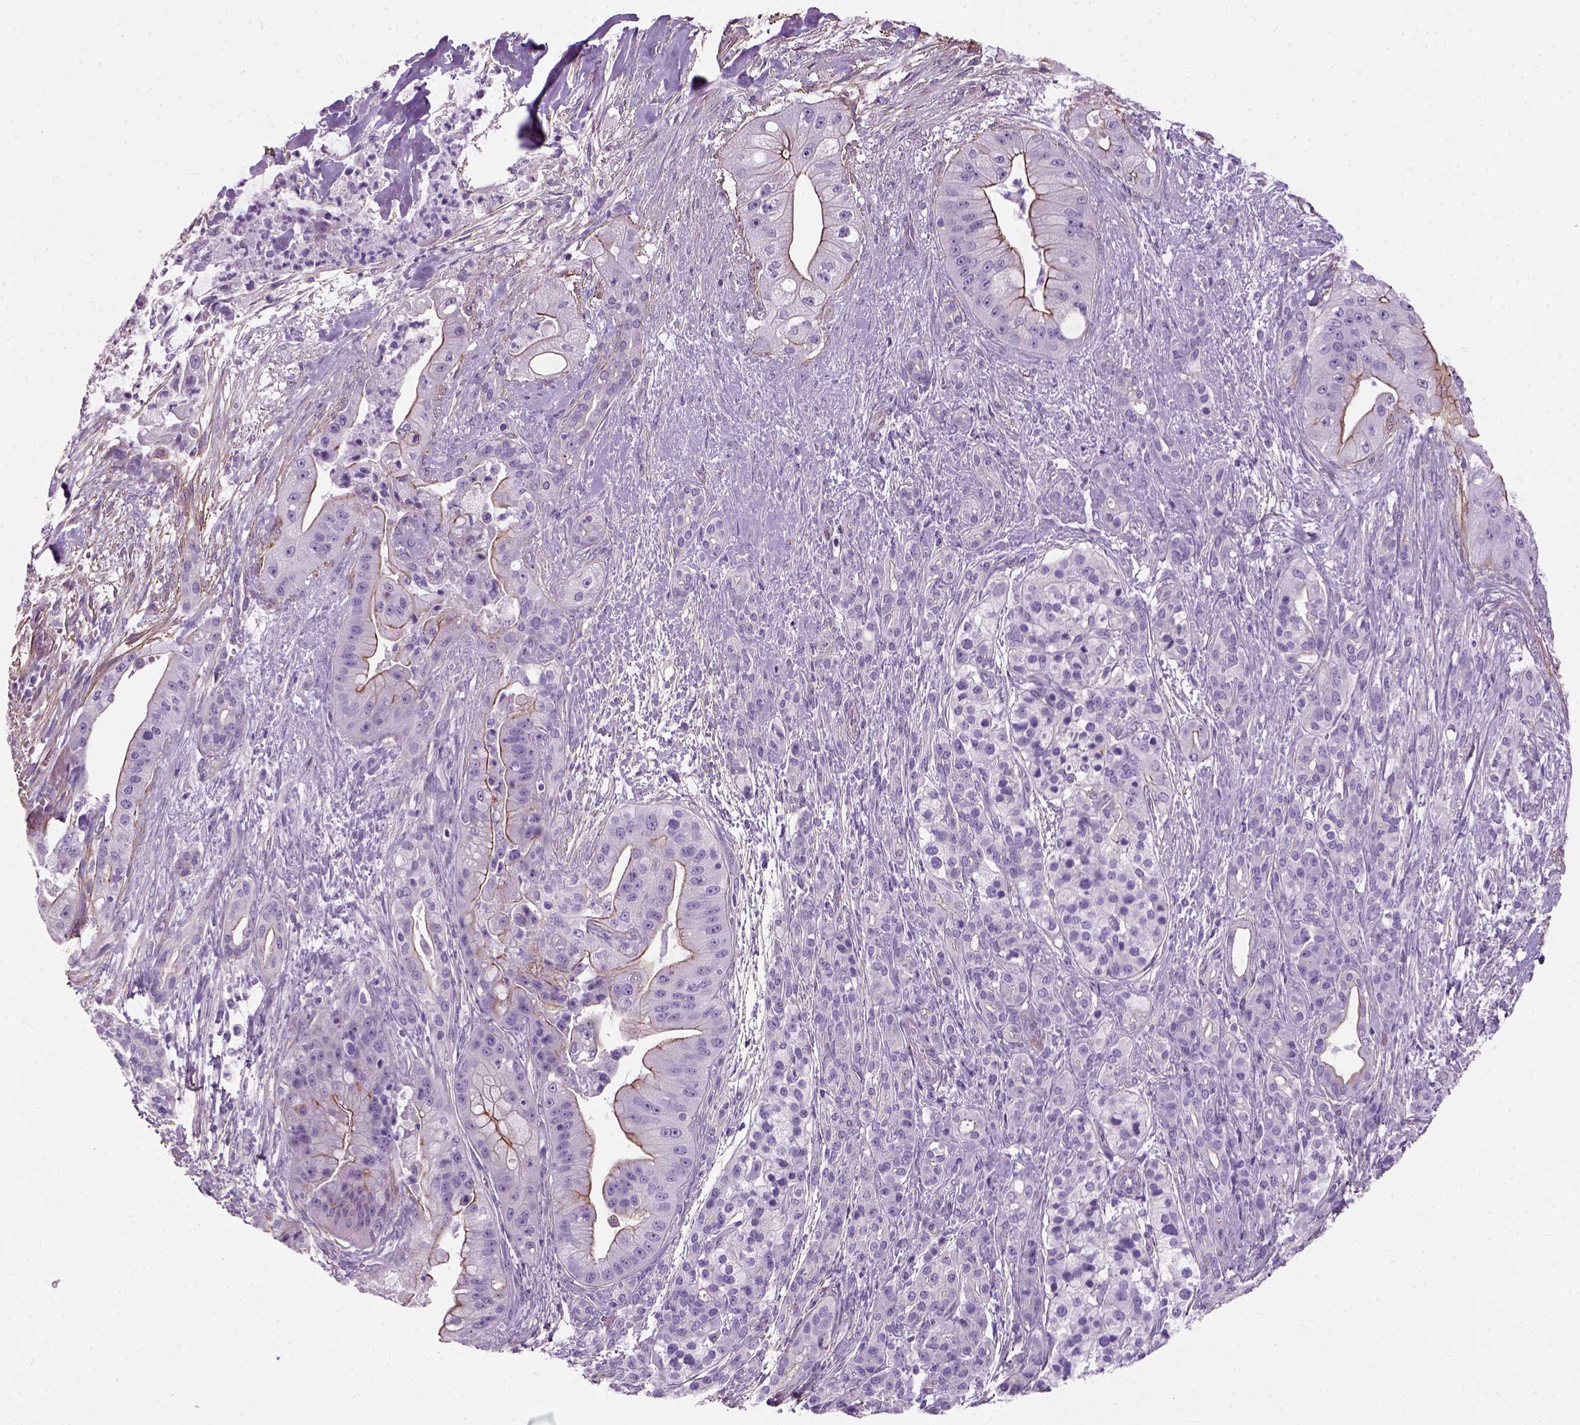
{"staining": {"intensity": "negative", "quantity": "none", "location": "none"}, "tissue": "pancreatic cancer", "cell_type": "Tumor cells", "image_type": "cancer", "snomed": [{"axis": "morphology", "description": "Normal tissue, NOS"}, {"axis": "morphology", "description": "Inflammation, NOS"}, {"axis": "morphology", "description": "Adenocarcinoma, NOS"}, {"axis": "topography", "description": "Pancreas"}], "caption": "This is an immunohistochemistry image of pancreatic adenocarcinoma. There is no staining in tumor cells.", "gene": "FAM161A", "patient": {"sex": "male", "age": 57}}